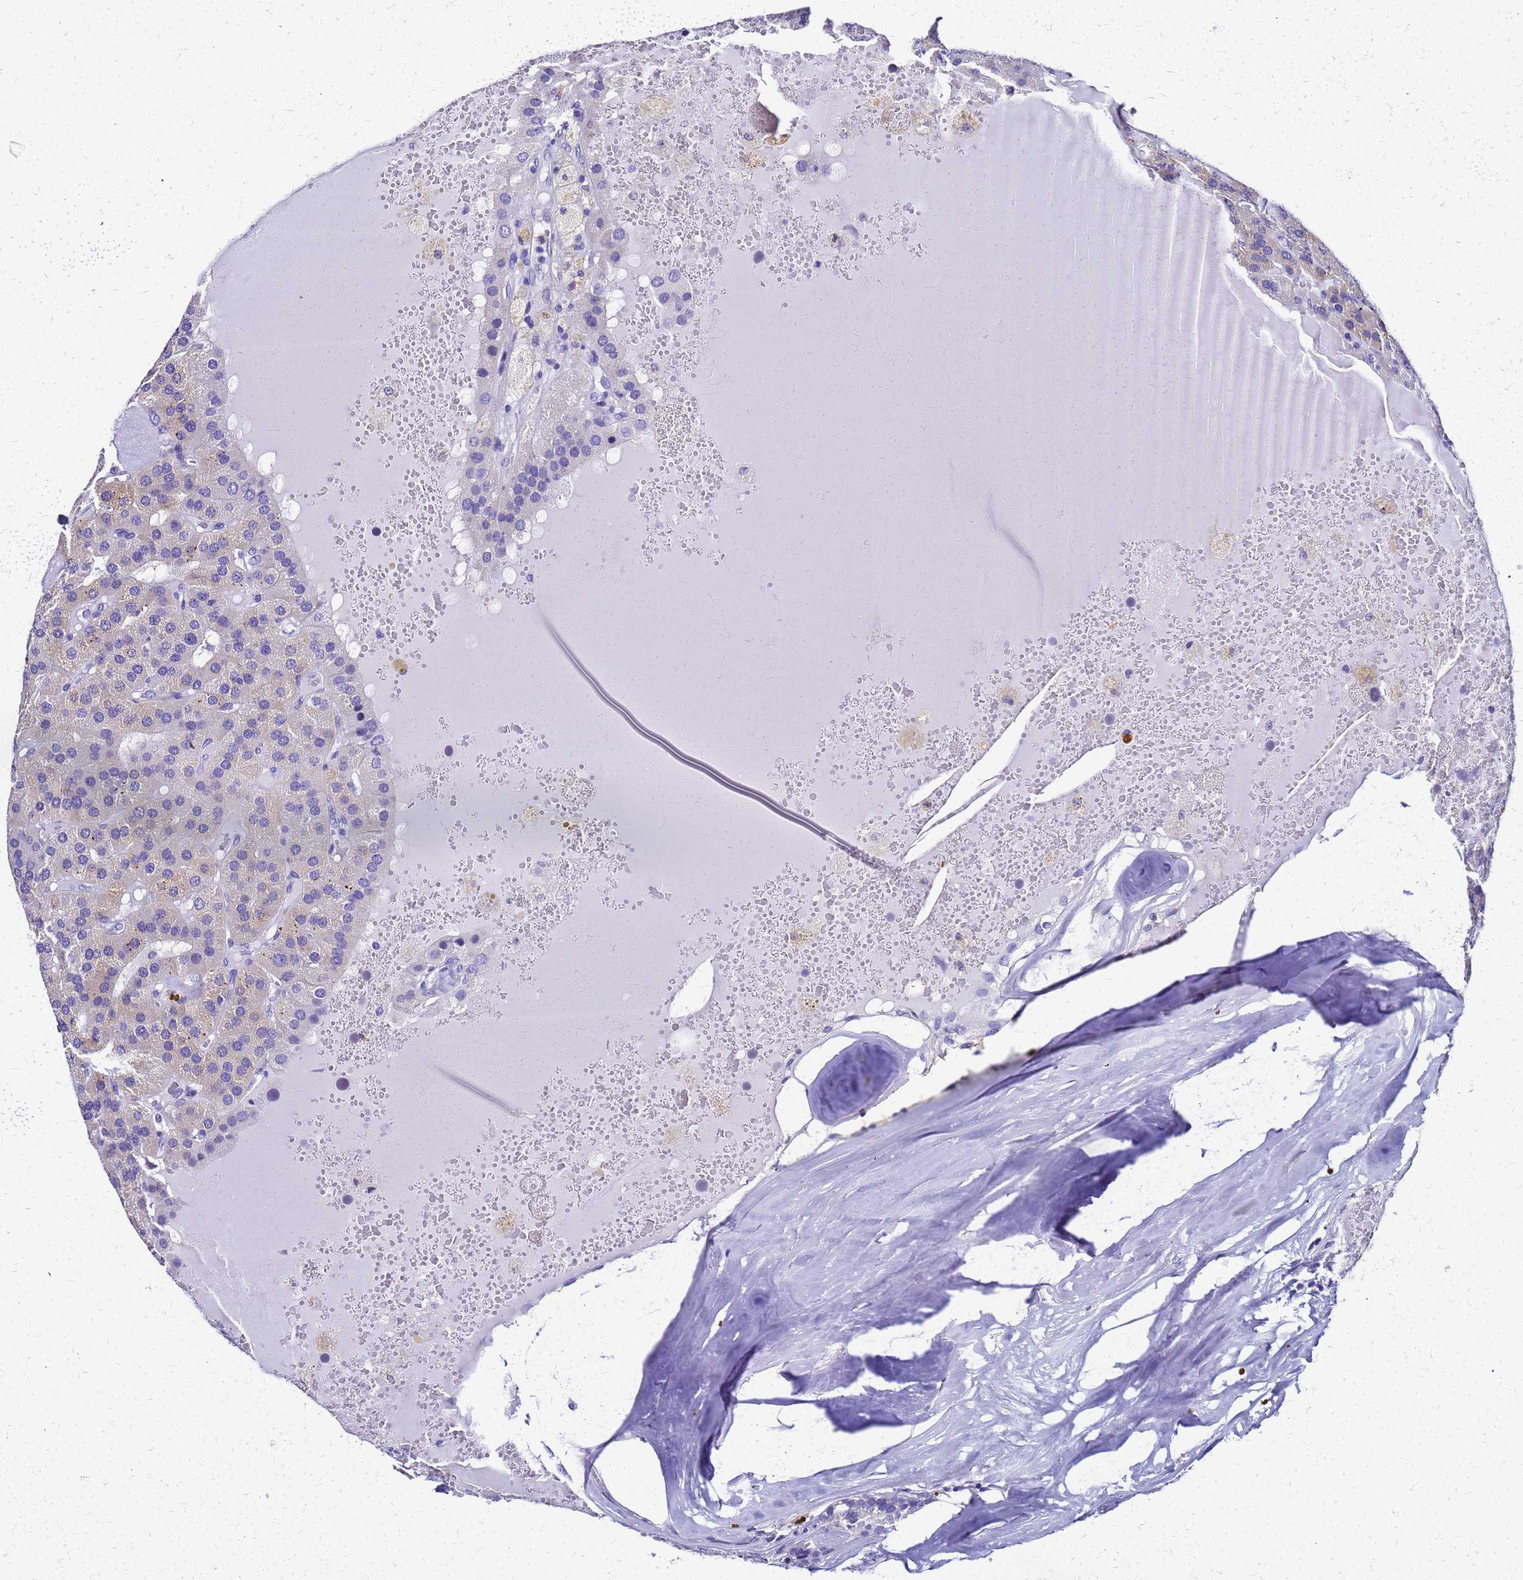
{"staining": {"intensity": "weak", "quantity": "25%-75%", "location": "cytoplasmic/membranous"}, "tissue": "parathyroid gland", "cell_type": "Glandular cells", "image_type": "normal", "snomed": [{"axis": "morphology", "description": "Normal tissue, NOS"}, {"axis": "morphology", "description": "Adenoma, NOS"}, {"axis": "topography", "description": "Parathyroid gland"}], "caption": "High-power microscopy captured an immunohistochemistry photomicrograph of normal parathyroid gland, revealing weak cytoplasmic/membranous expression in about 25%-75% of glandular cells. The protein of interest is stained brown, and the nuclei are stained in blue (DAB (3,3'-diaminobenzidine) IHC with brightfield microscopy, high magnification).", "gene": "SMIM21", "patient": {"sex": "female", "age": 86}}